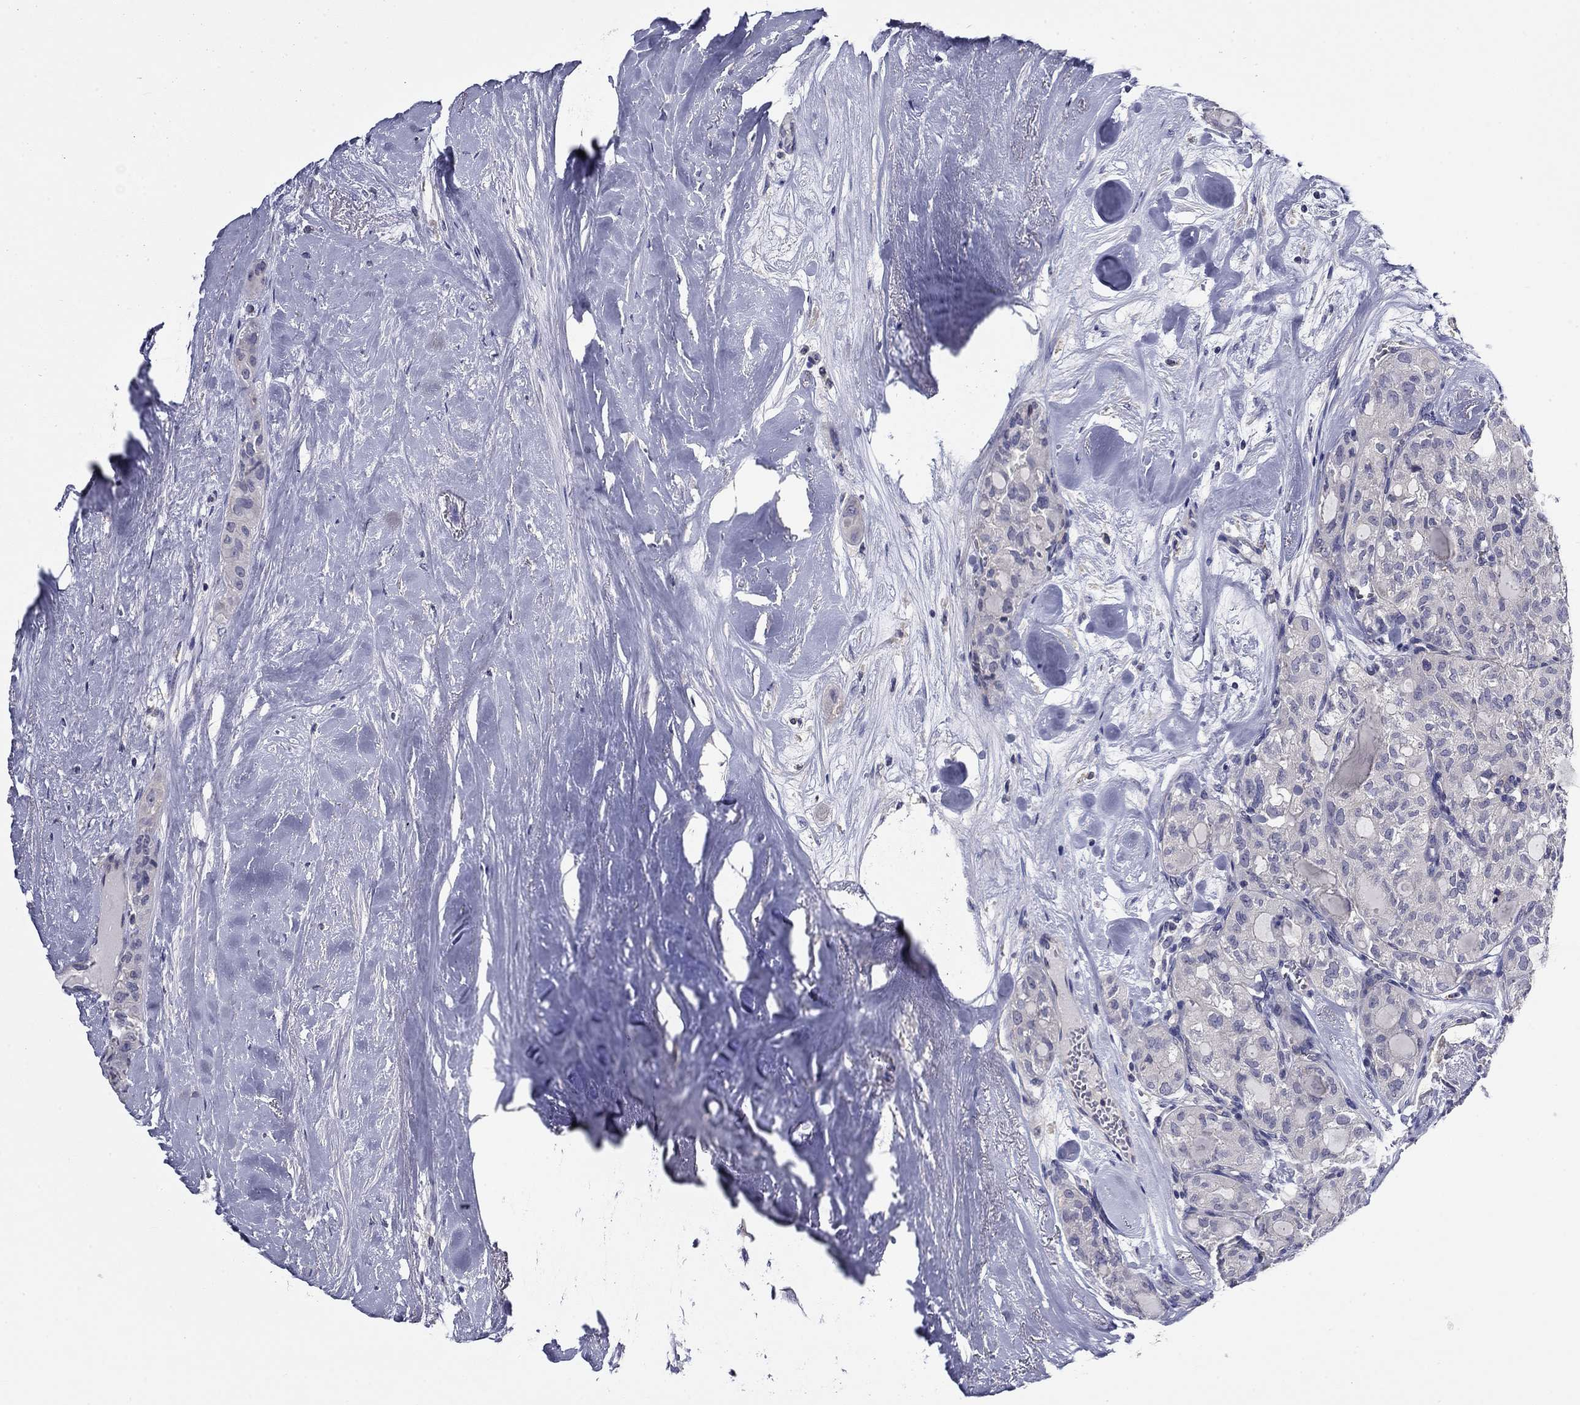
{"staining": {"intensity": "negative", "quantity": "none", "location": "none"}, "tissue": "thyroid cancer", "cell_type": "Tumor cells", "image_type": "cancer", "snomed": [{"axis": "morphology", "description": "Follicular adenoma carcinoma, NOS"}, {"axis": "topography", "description": "Thyroid gland"}], "caption": "Thyroid cancer (follicular adenoma carcinoma) was stained to show a protein in brown. There is no significant staining in tumor cells. (Stains: DAB IHC with hematoxylin counter stain, Microscopy: brightfield microscopy at high magnification).", "gene": "POU2F2", "patient": {"sex": "male", "age": 75}}